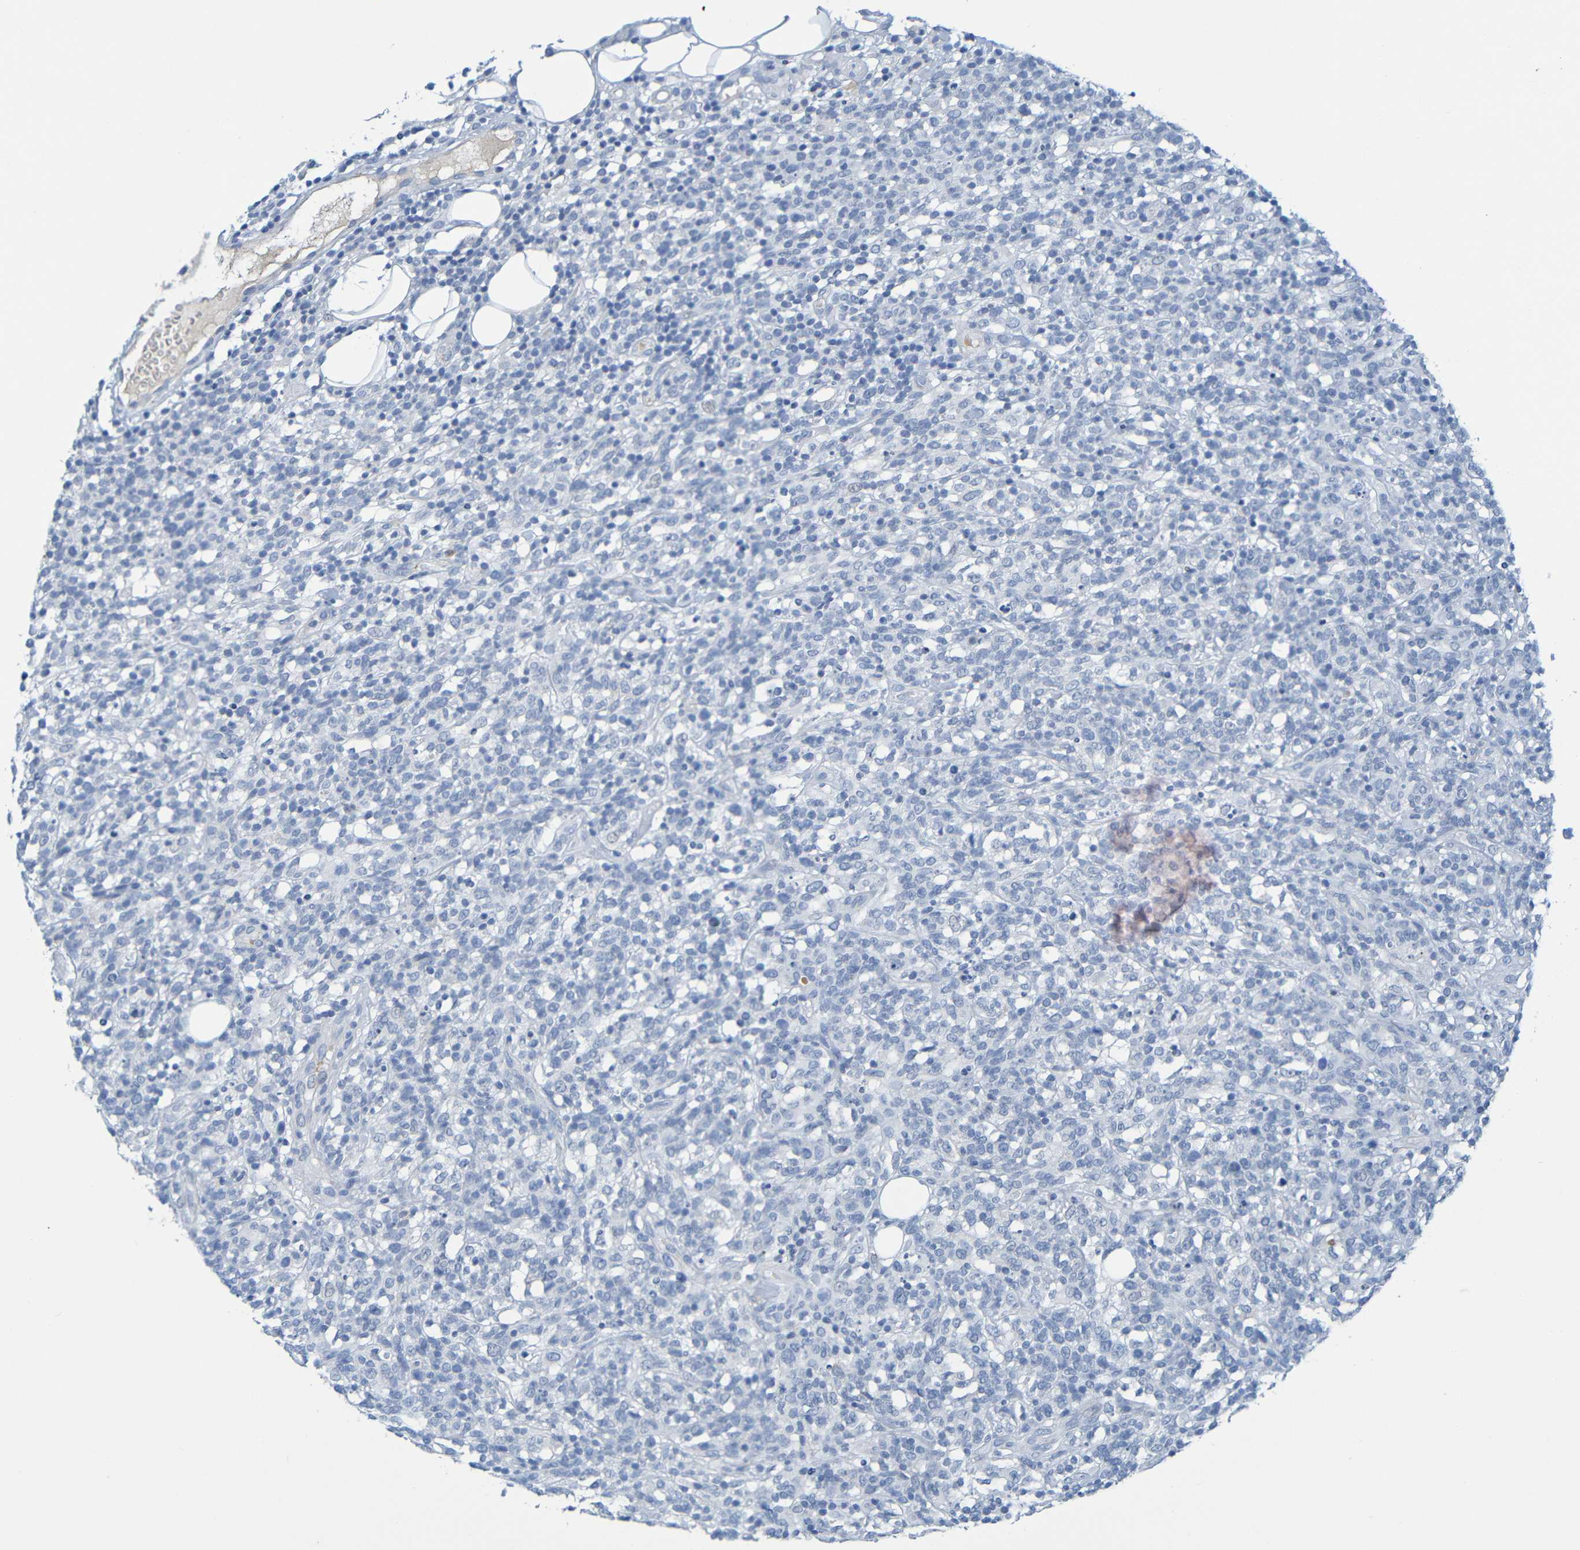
{"staining": {"intensity": "negative", "quantity": "none", "location": "none"}, "tissue": "lymphoma", "cell_type": "Tumor cells", "image_type": "cancer", "snomed": [{"axis": "morphology", "description": "Malignant lymphoma, non-Hodgkin's type, High grade"}, {"axis": "topography", "description": "Lymph node"}], "caption": "A micrograph of high-grade malignant lymphoma, non-Hodgkin's type stained for a protein demonstrates no brown staining in tumor cells.", "gene": "IL10", "patient": {"sex": "female", "age": 73}}